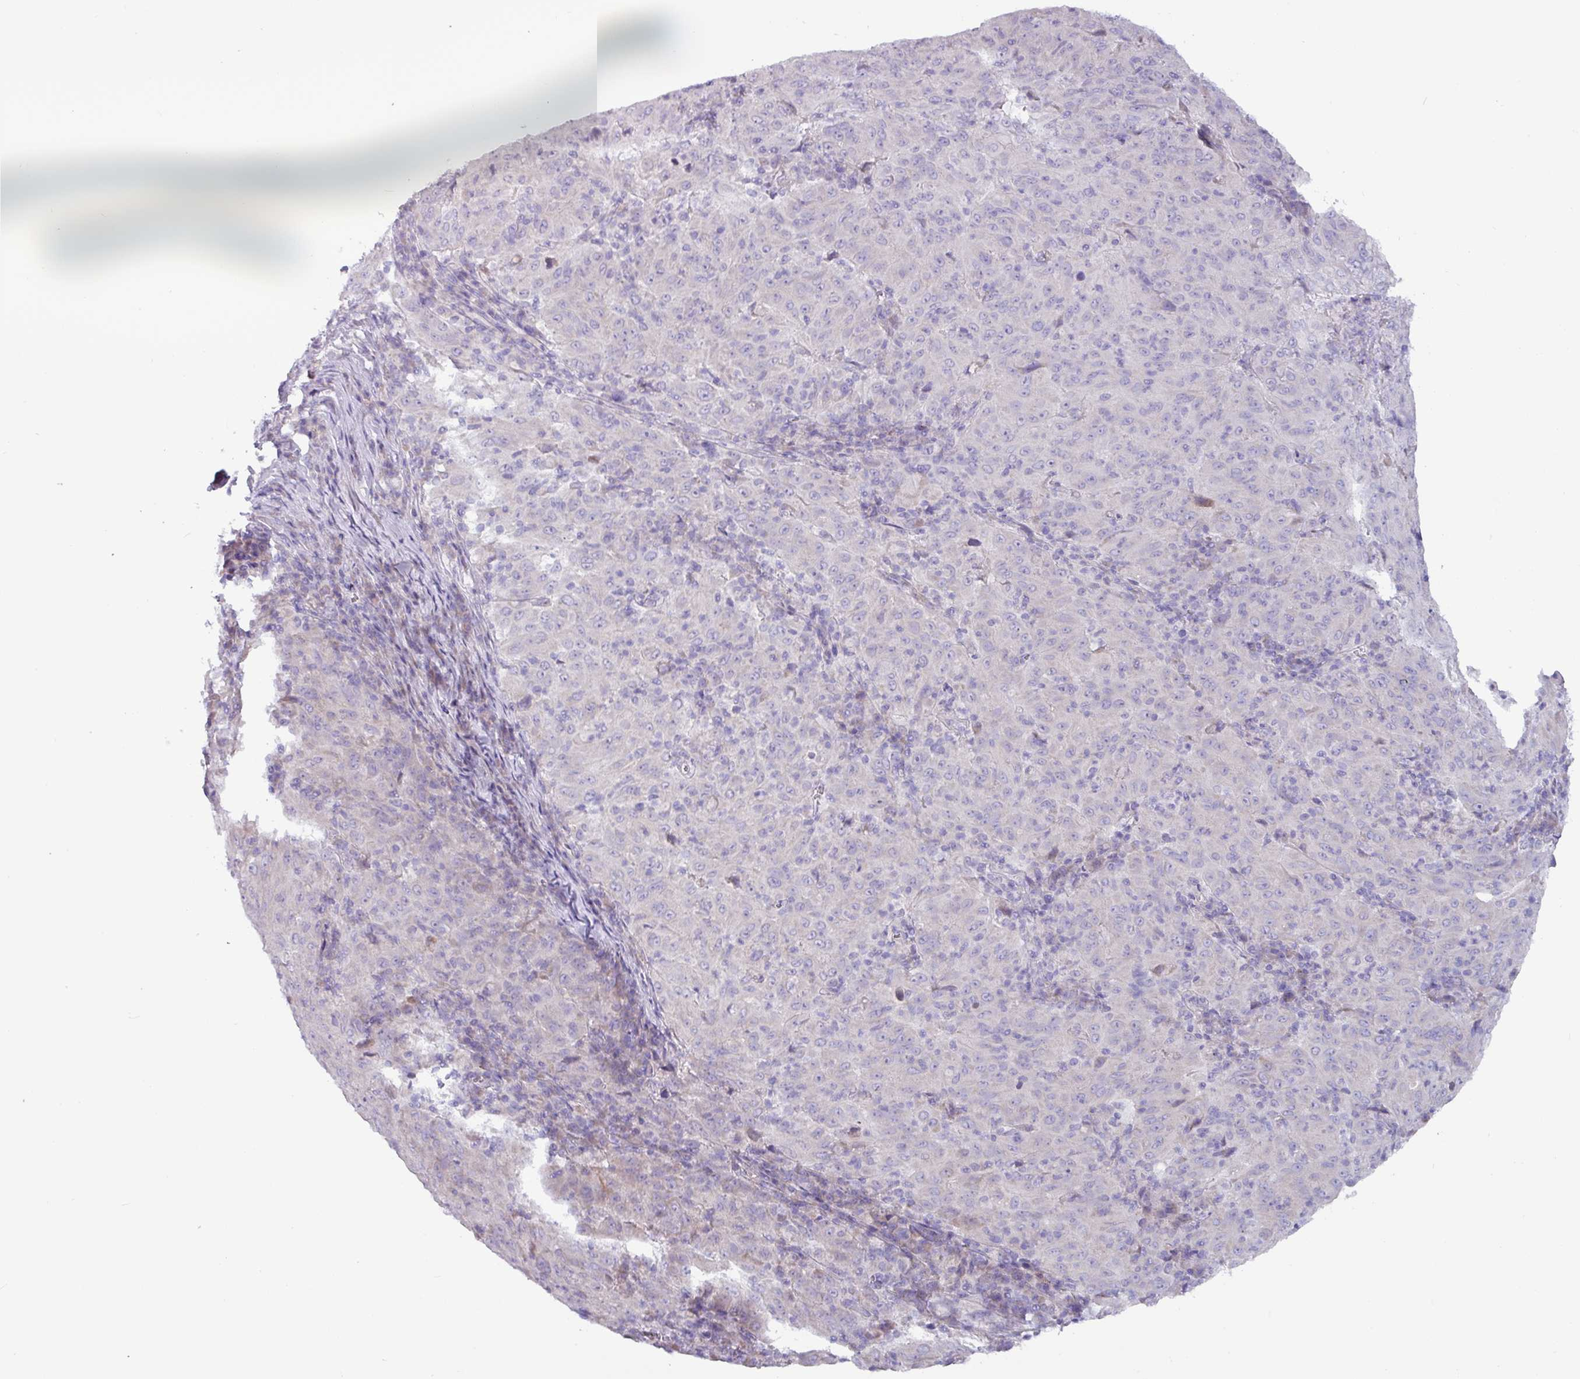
{"staining": {"intensity": "negative", "quantity": "none", "location": "none"}, "tissue": "pancreatic cancer", "cell_type": "Tumor cells", "image_type": "cancer", "snomed": [{"axis": "morphology", "description": "Adenocarcinoma, NOS"}, {"axis": "topography", "description": "Pancreas"}], "caption": "Human pancreatic adenocarcinoma stained for a protein using immunohistochemistry demonstrates no staining in tumor cells.", "gene": "RGS16", "patient": {"sex": "male", "age": 63}}